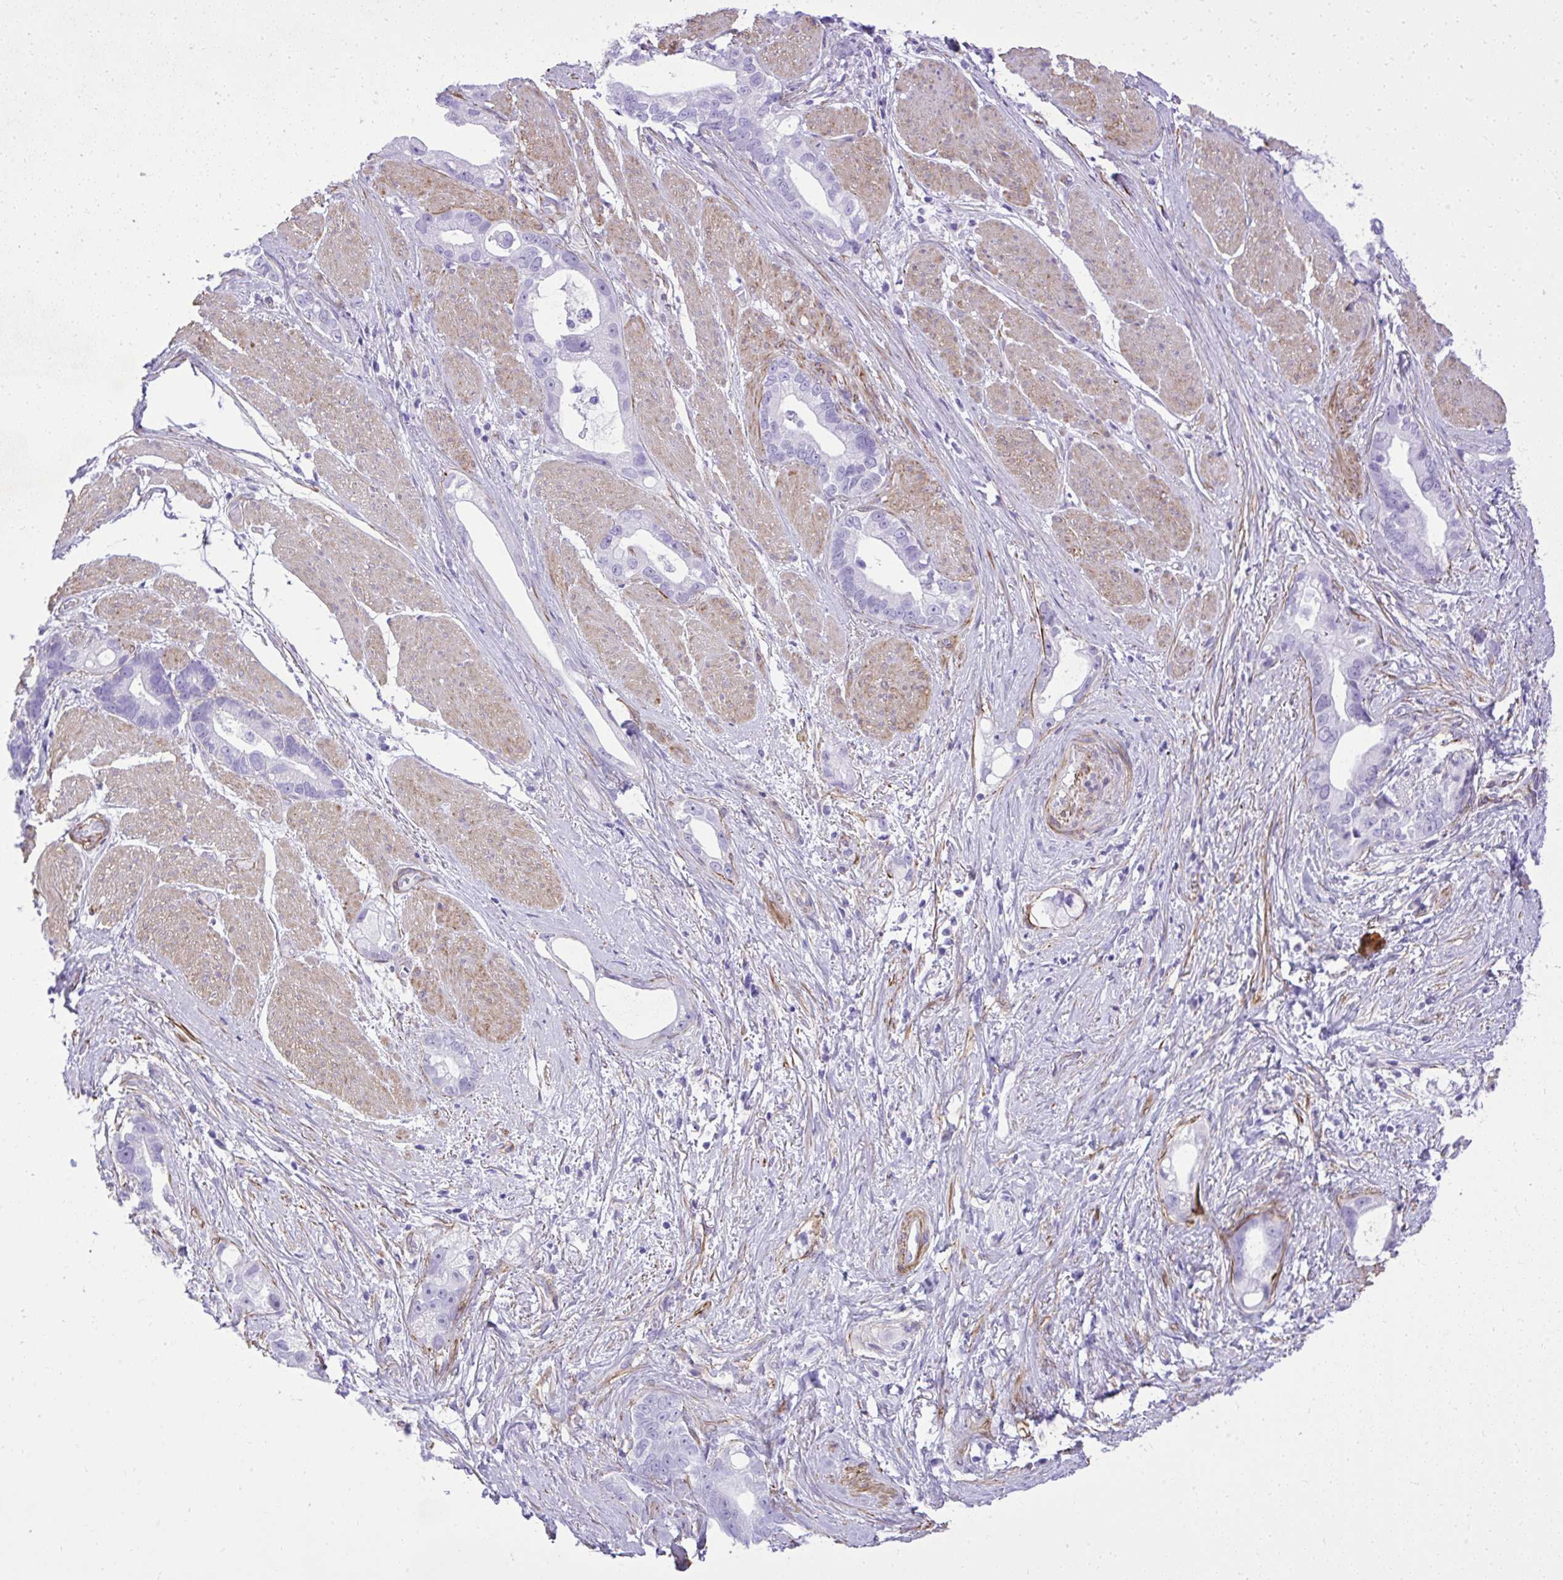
{"staining": {"intensity": "negative", "quantity": "none", "location": "none"}, "tissue": "stomach cancer", "cell_type": "Tumor cells", "image_type": "cancer", "snomed": [{"axis": "morphology", "description": "Adenocarcinoma, NOS"}, {"axis": "topography", "description": "Stomach"}], "caption": "Immunohistochemical staining of stomach cancer (adenocarcinoma) exhibits no significant staining in tumor cells. (Stains: DAB (3,3'-diaminobenzidine) immunohistochemistry with hematoxylin counter stain, Microscopy: brightfield microscopy at high magnification).", "gene": "PITPNM3", "patient": {"sex": "male", "age": 55}}